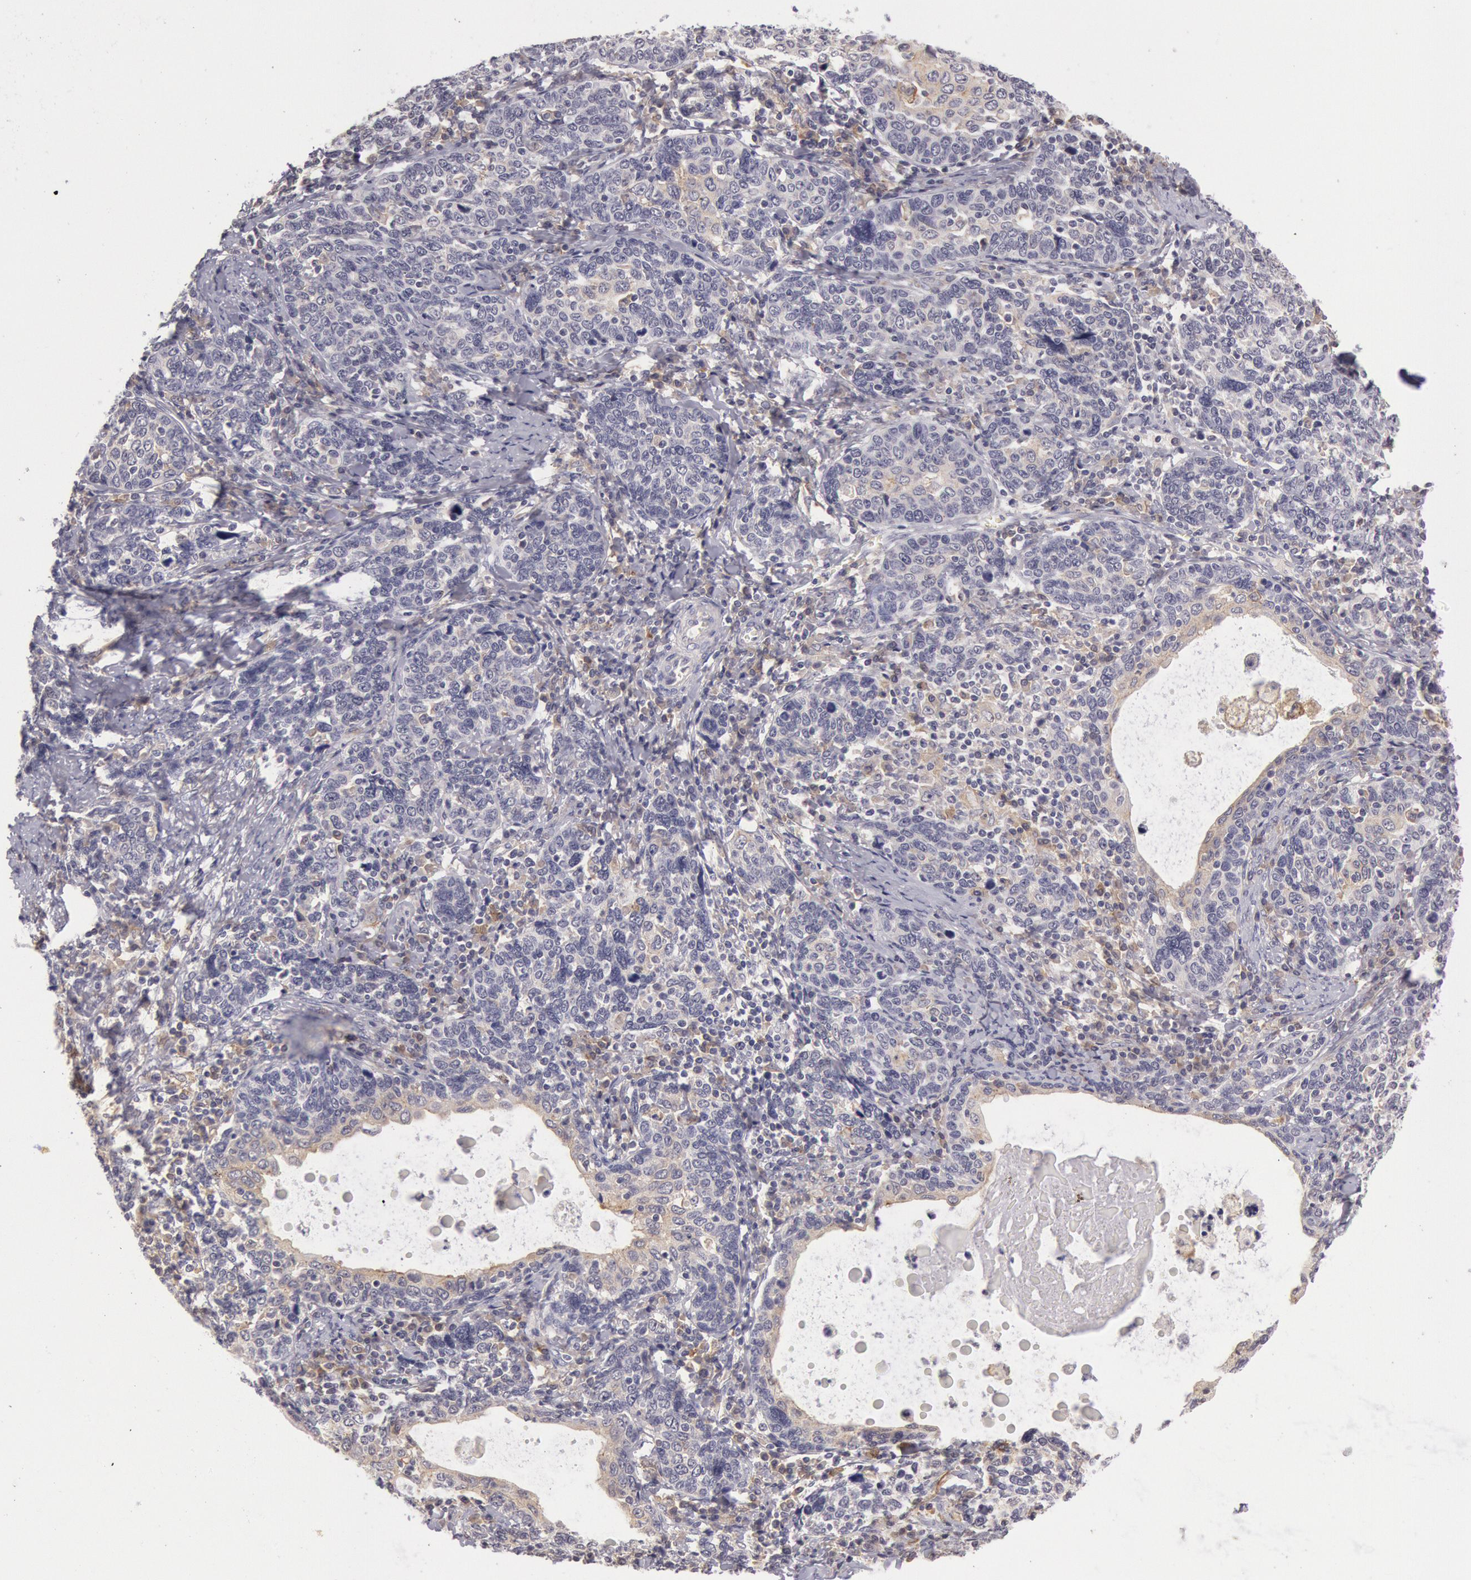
{"staining": {"intensity": "negative", "quantity": "none", "location": "none"}, "tissue": "cervical cancer", "cell_type": "Tumor cells", "image_type": "cancer", "snomed": [{"axis": "morphology", "description": "Squamous cell carcinoma, NOS"}, {"axis": "topography", "description": "Cervix"}], "caption": "IHC photomicrograph of neoplastic tissue: human squamous cell carcinoma (cervical) stained with DAB shows no significant protein expression in tumor cells.", "gene": "MYO5A", "patient": {"sex": "female", "age": 41}}